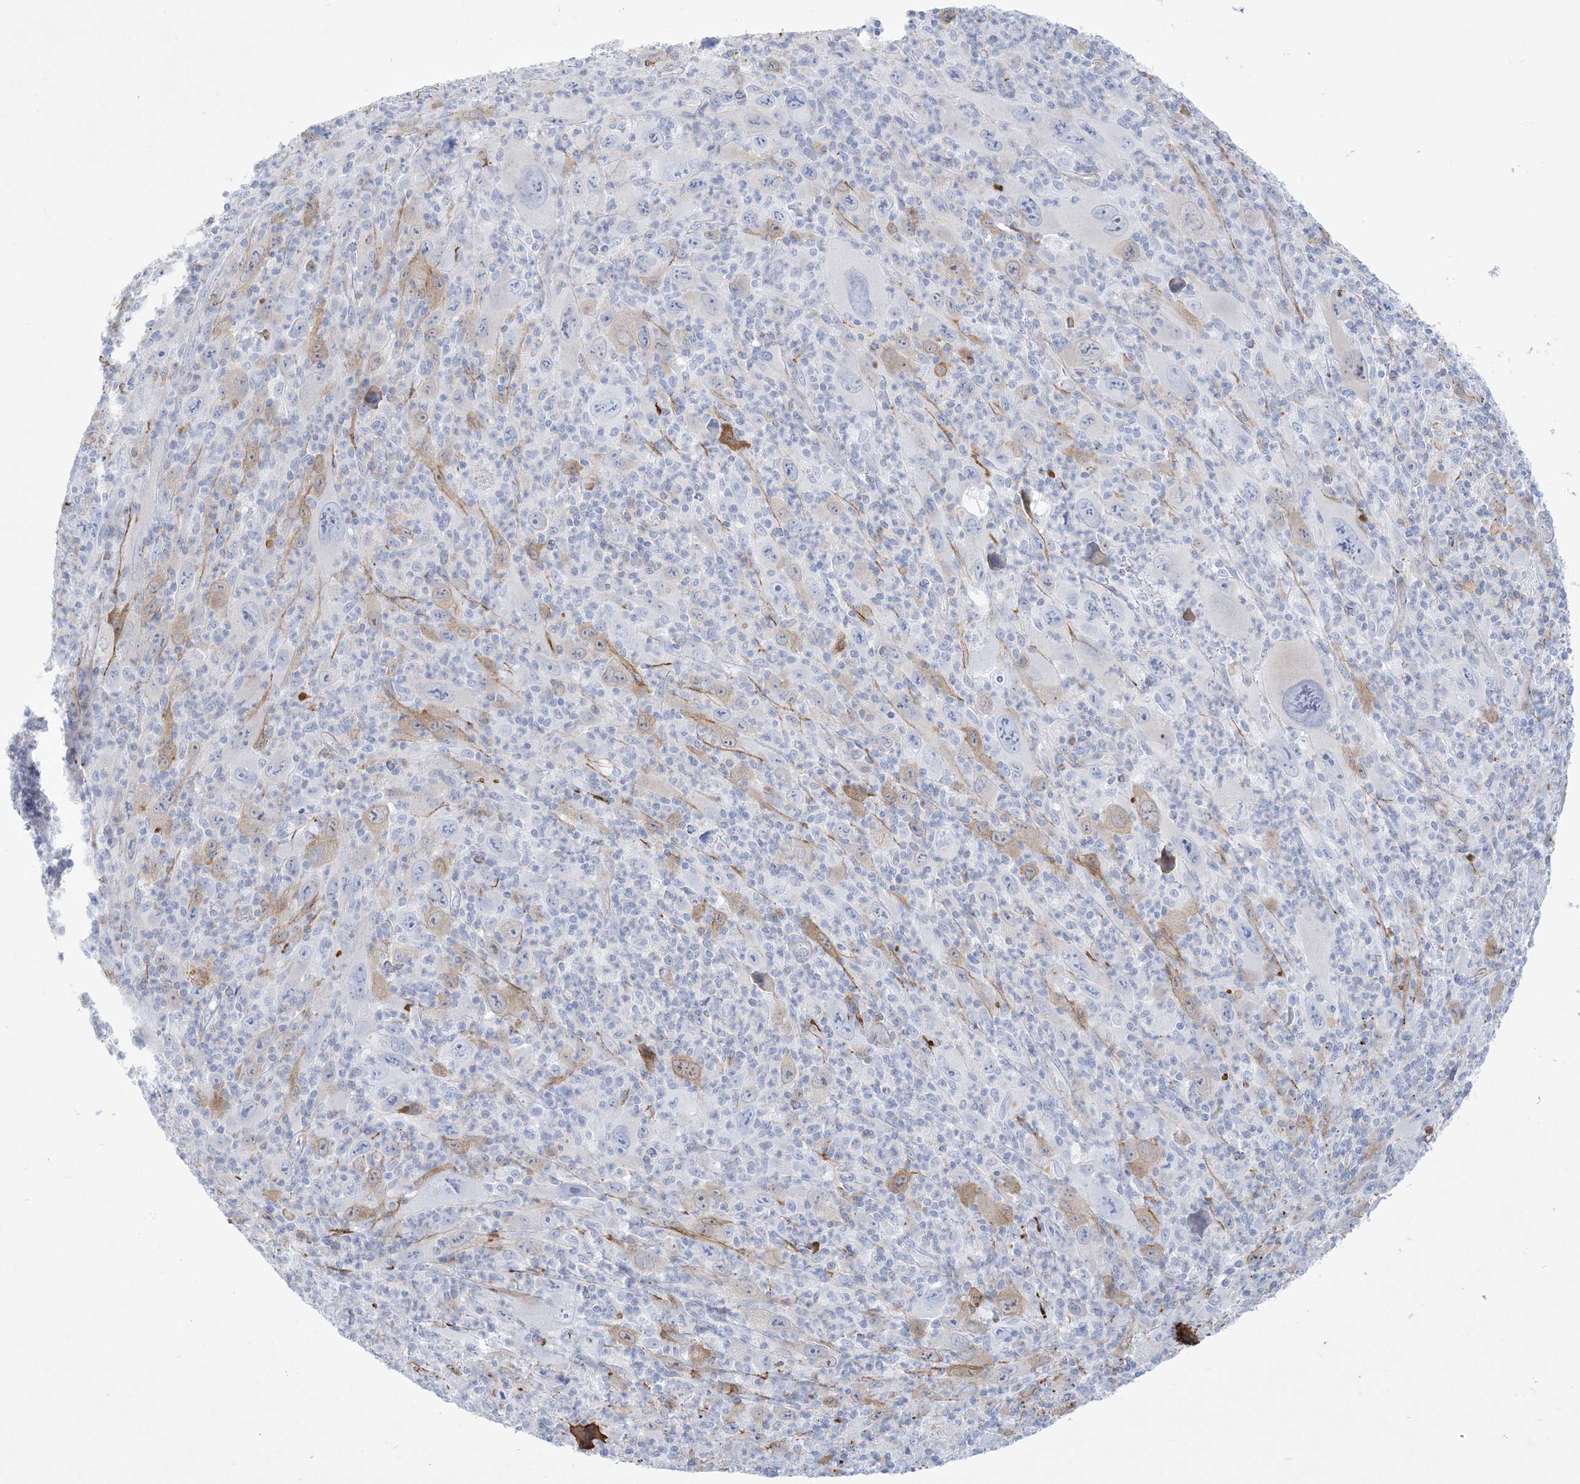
{"staining": {"intensity": "negative", "quantity": "none", "location": "none"}, "tissue": "melanoma", "cell_type": "Tumor cells", "image_type": "cancer", "snomed": [{"axis": "morphology", "description": "Malignant melanoma, Metastatic site"}, {"axis": "topography", "description": "Skin"}], "caption": "High magnification brightfield microscopy of melanoma stained with DAB (3,3'-diaminobenzidine) (brown) and counterstained with hematoxylin (blue): tumor cells show no significant staining.", "gene": "B3GNT7", "patient": {"sex": "female", "age": 56}}